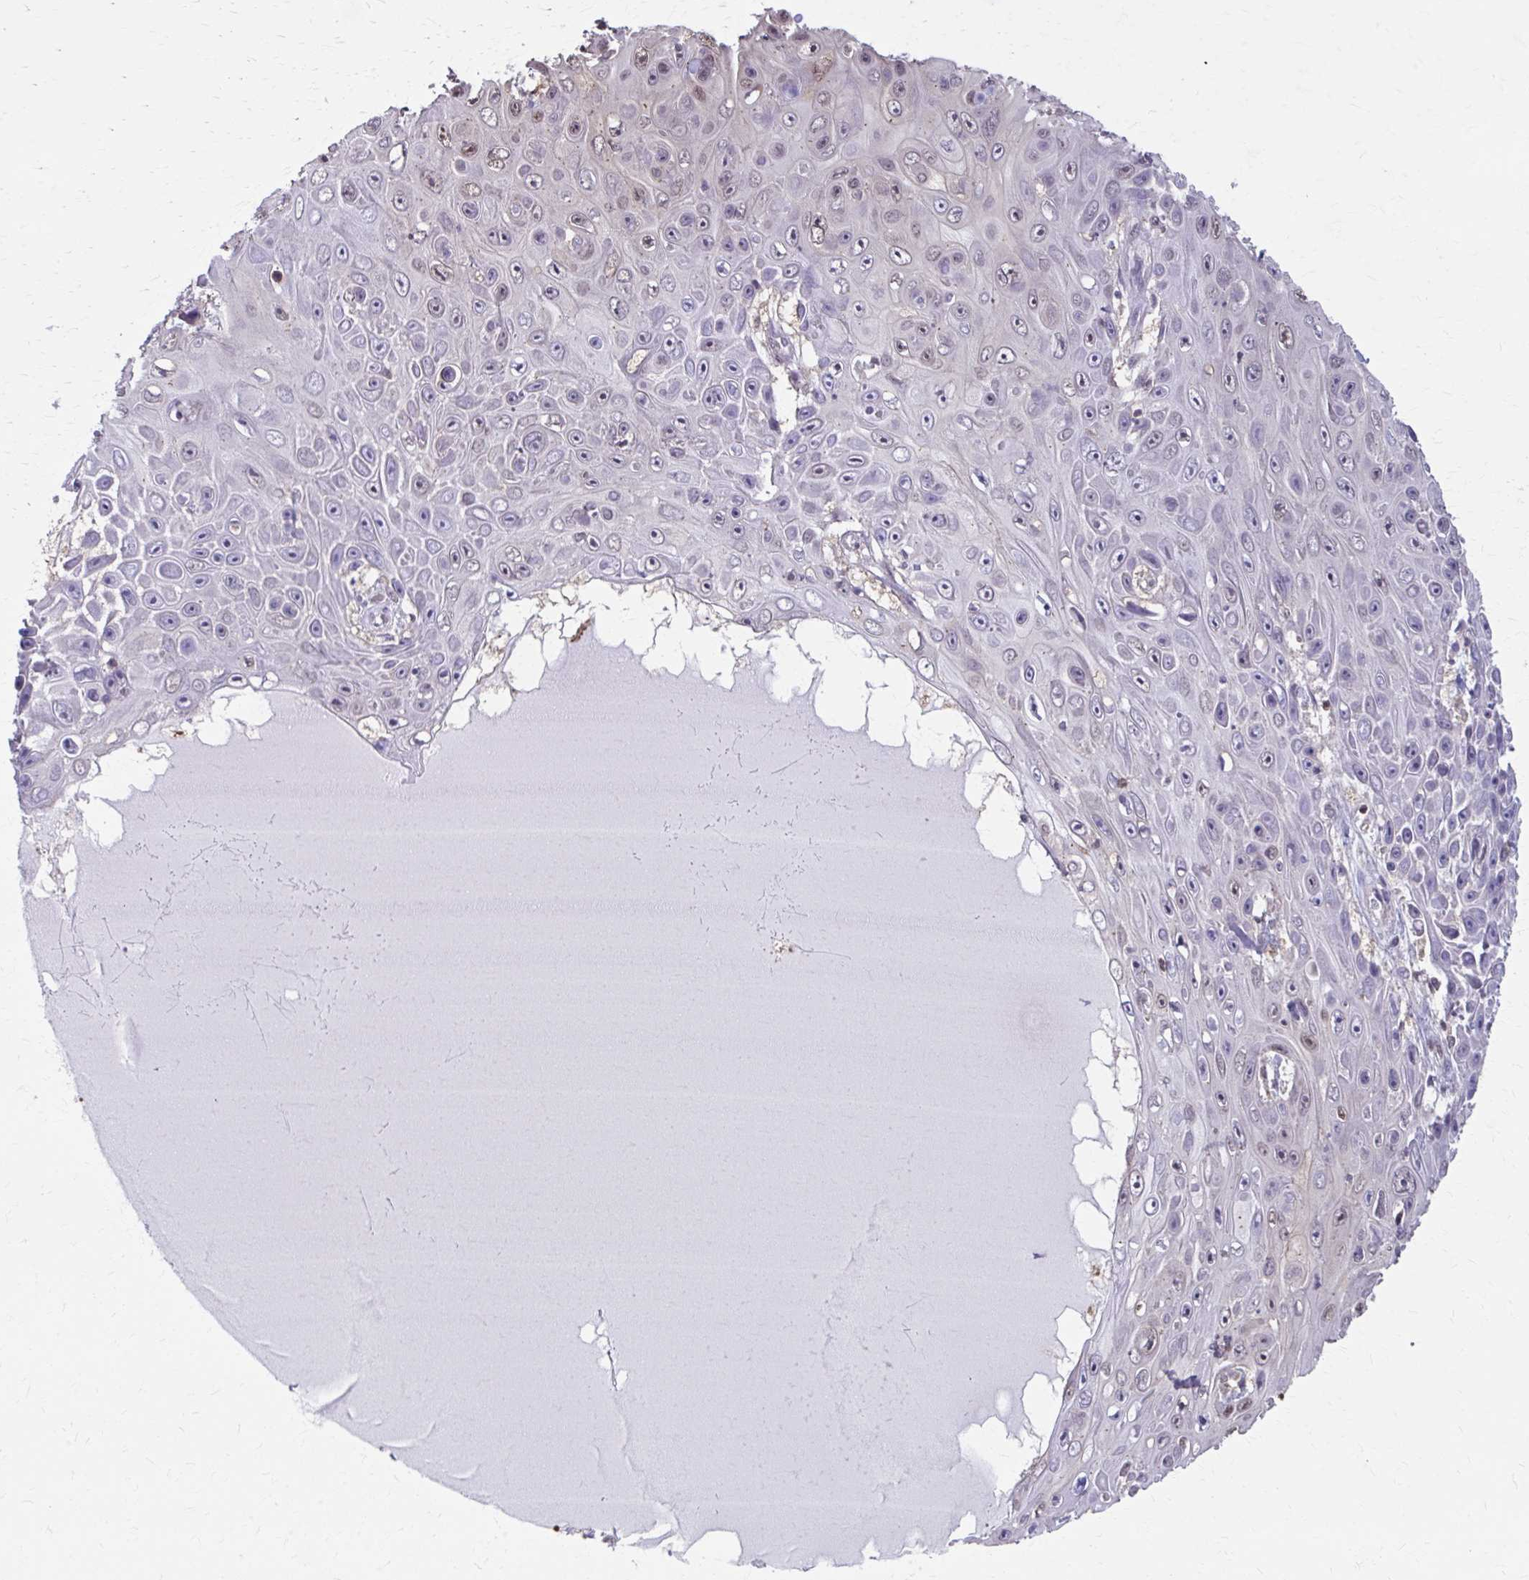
{"staining": {"intensity": "negative", "quantity": "none", "location": "none"}, "tissue": "skin cancer", "cell_type": "Tumor cells", "image_type": "cancer", "snomed": [{"axis": "morphology", "description": "Squamous cell carcinoma, NOS"}, {"axis": "topography", "description": "Skin"}], "caption": "There is no significant staining in tumor cells of squamous cell carcinoma (skin).", "gene": "ING4", "patient": {"sex": "male", "age": 82}}